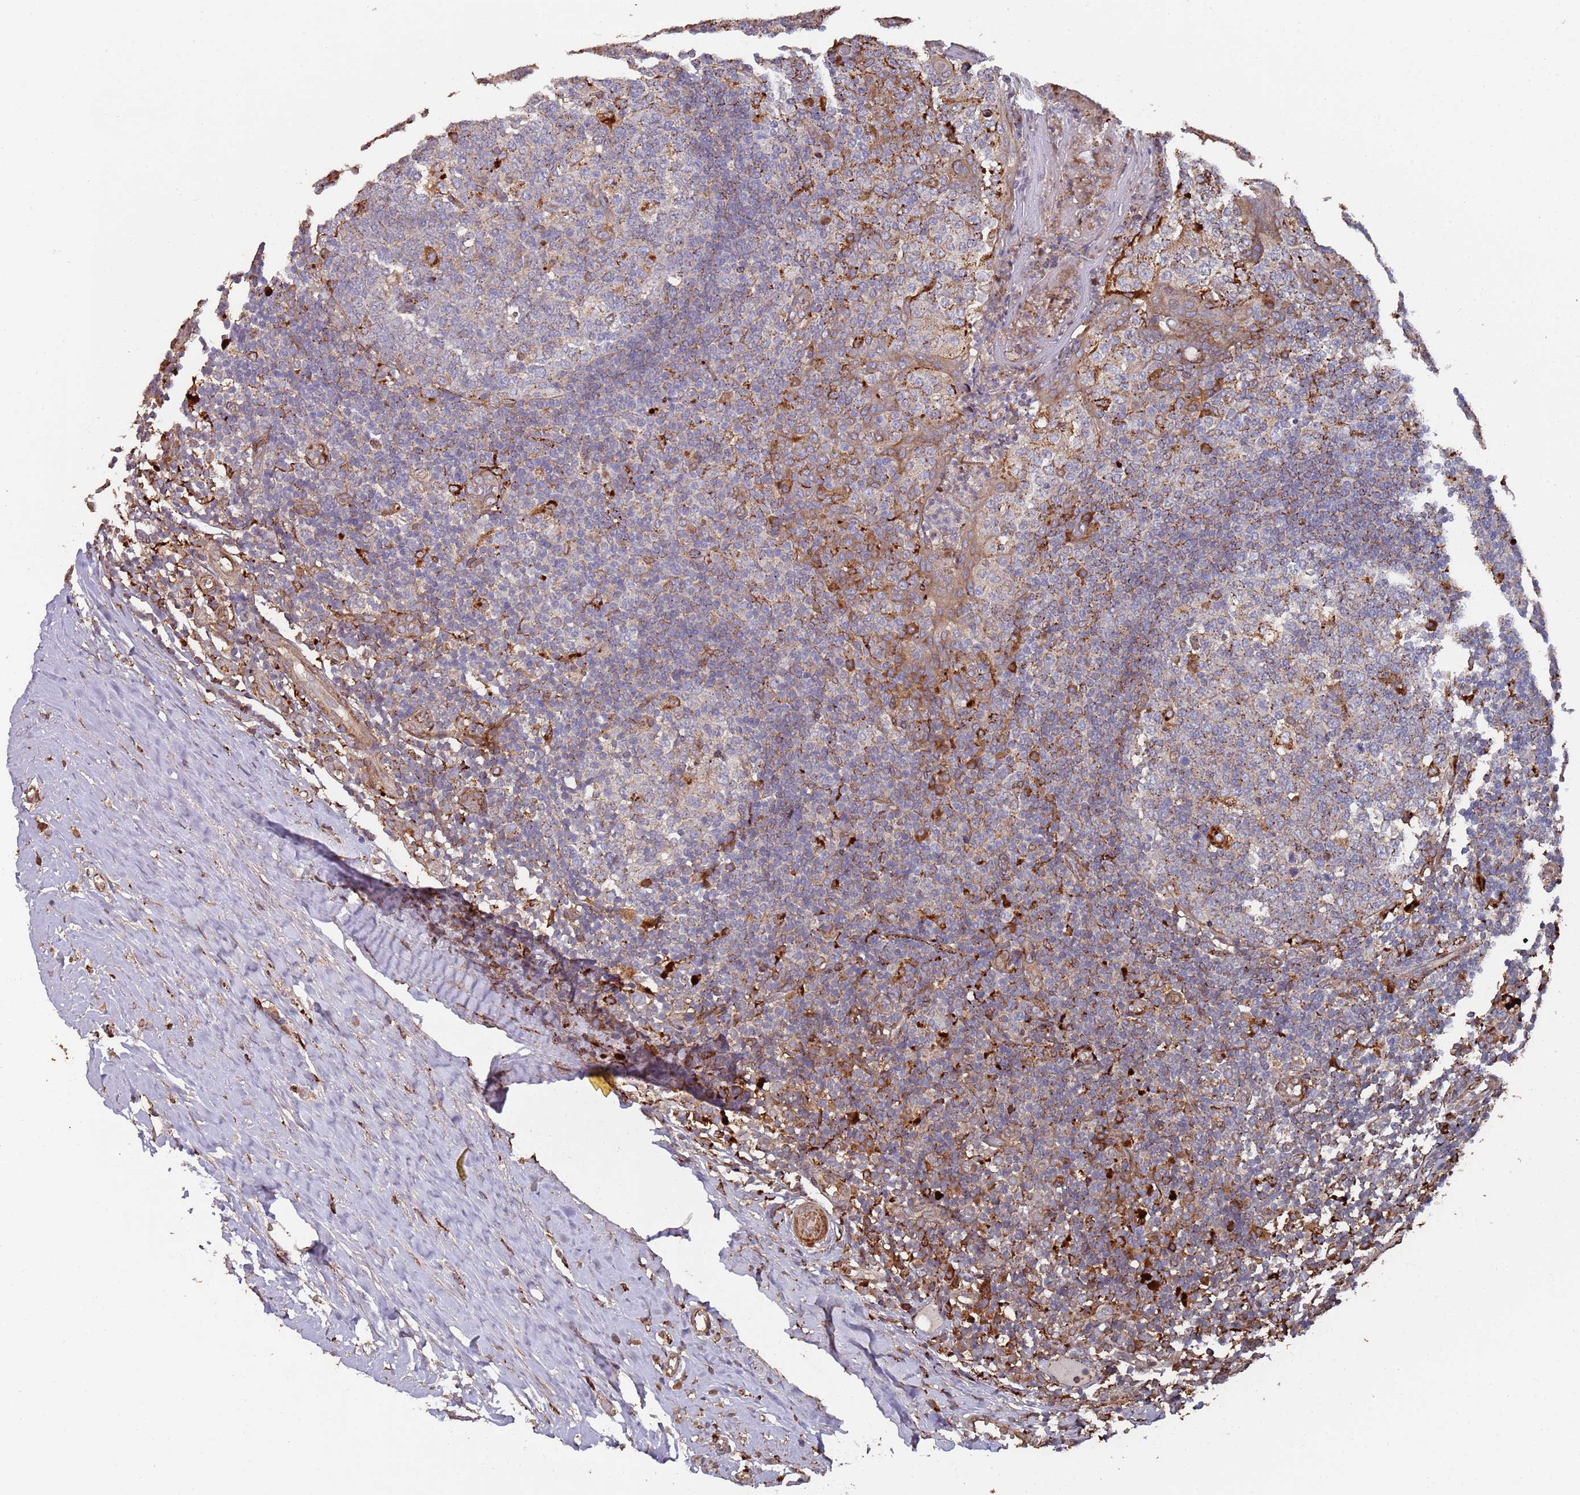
{"staining": {"intensity": "strong", "quantity": "25%-75%", "location": "cytoplasmic/membranous"}, "tissue": "tonsil", "cell_type": "Germinal center cells", "image_type": "normal", "snomed": [{"axis": "morphology", "description": "Normal tissue, NOS"}, {"axis": "topography", "description": "Tonsil"}], "caption": "A brown stain labels strong cytoplasmic/membranous positivity of a protein in germinal center cells of normal tonsil.", "gene": "LACC1", "patient": {"sex": "female", "age": 19}}